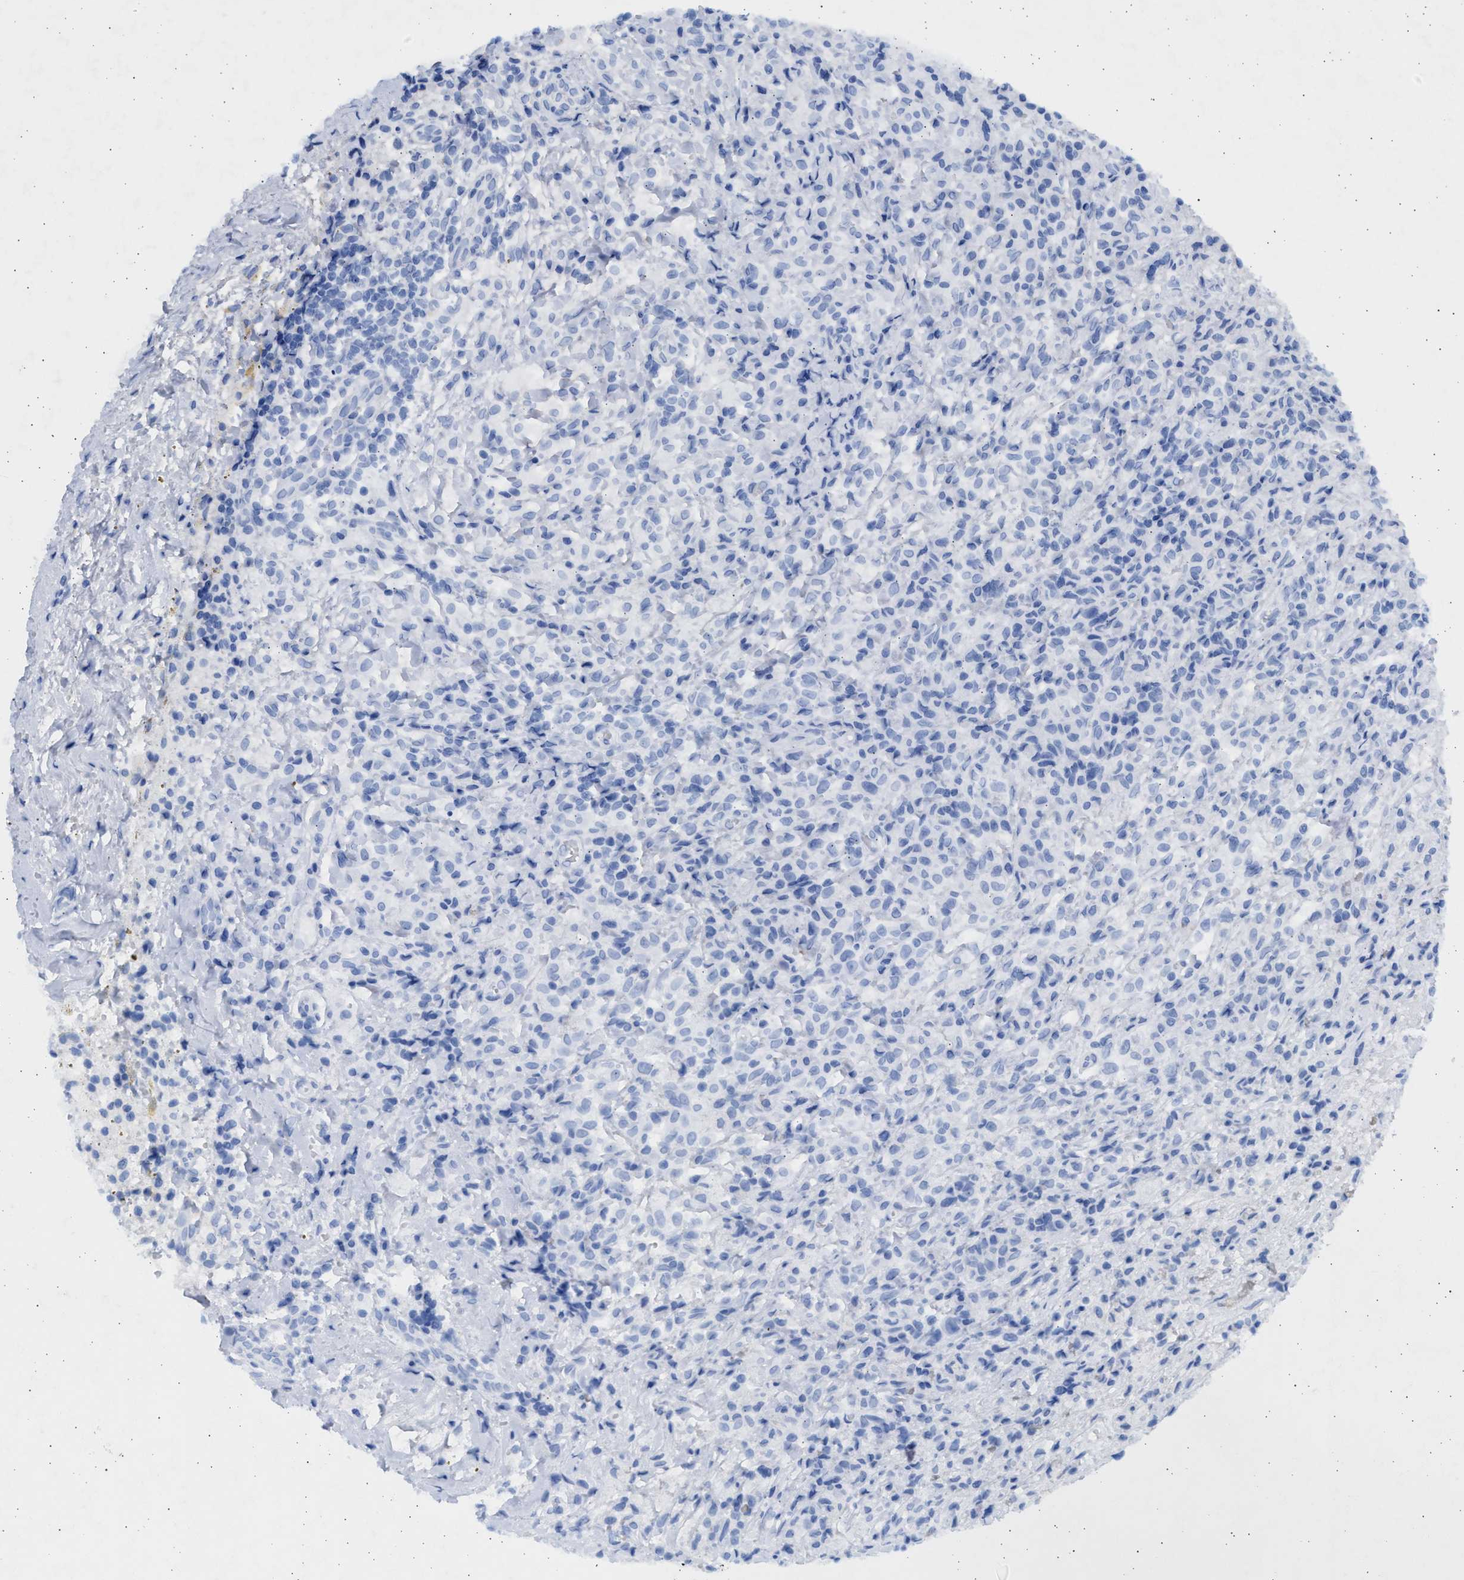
{"staining": {"intensity": "negative", "quantity": "none", "location": "none"}, "tissue": "testis cancer", "cell_type": "Tumor cells", "image_type": "cancer", "snomed": [{"axis": "morphology", "description": "Carcinoma, Embryonal, NOS"}, {"axis": "topography", "description": "Testis"}], "caption": "Immunohistochemistry histopathology image of human testis cancer stained for a protein (brown), which reveals no expression in tumor cells.", "gene": "NBR1", "patient": {"sex": "male", "age": 2}}